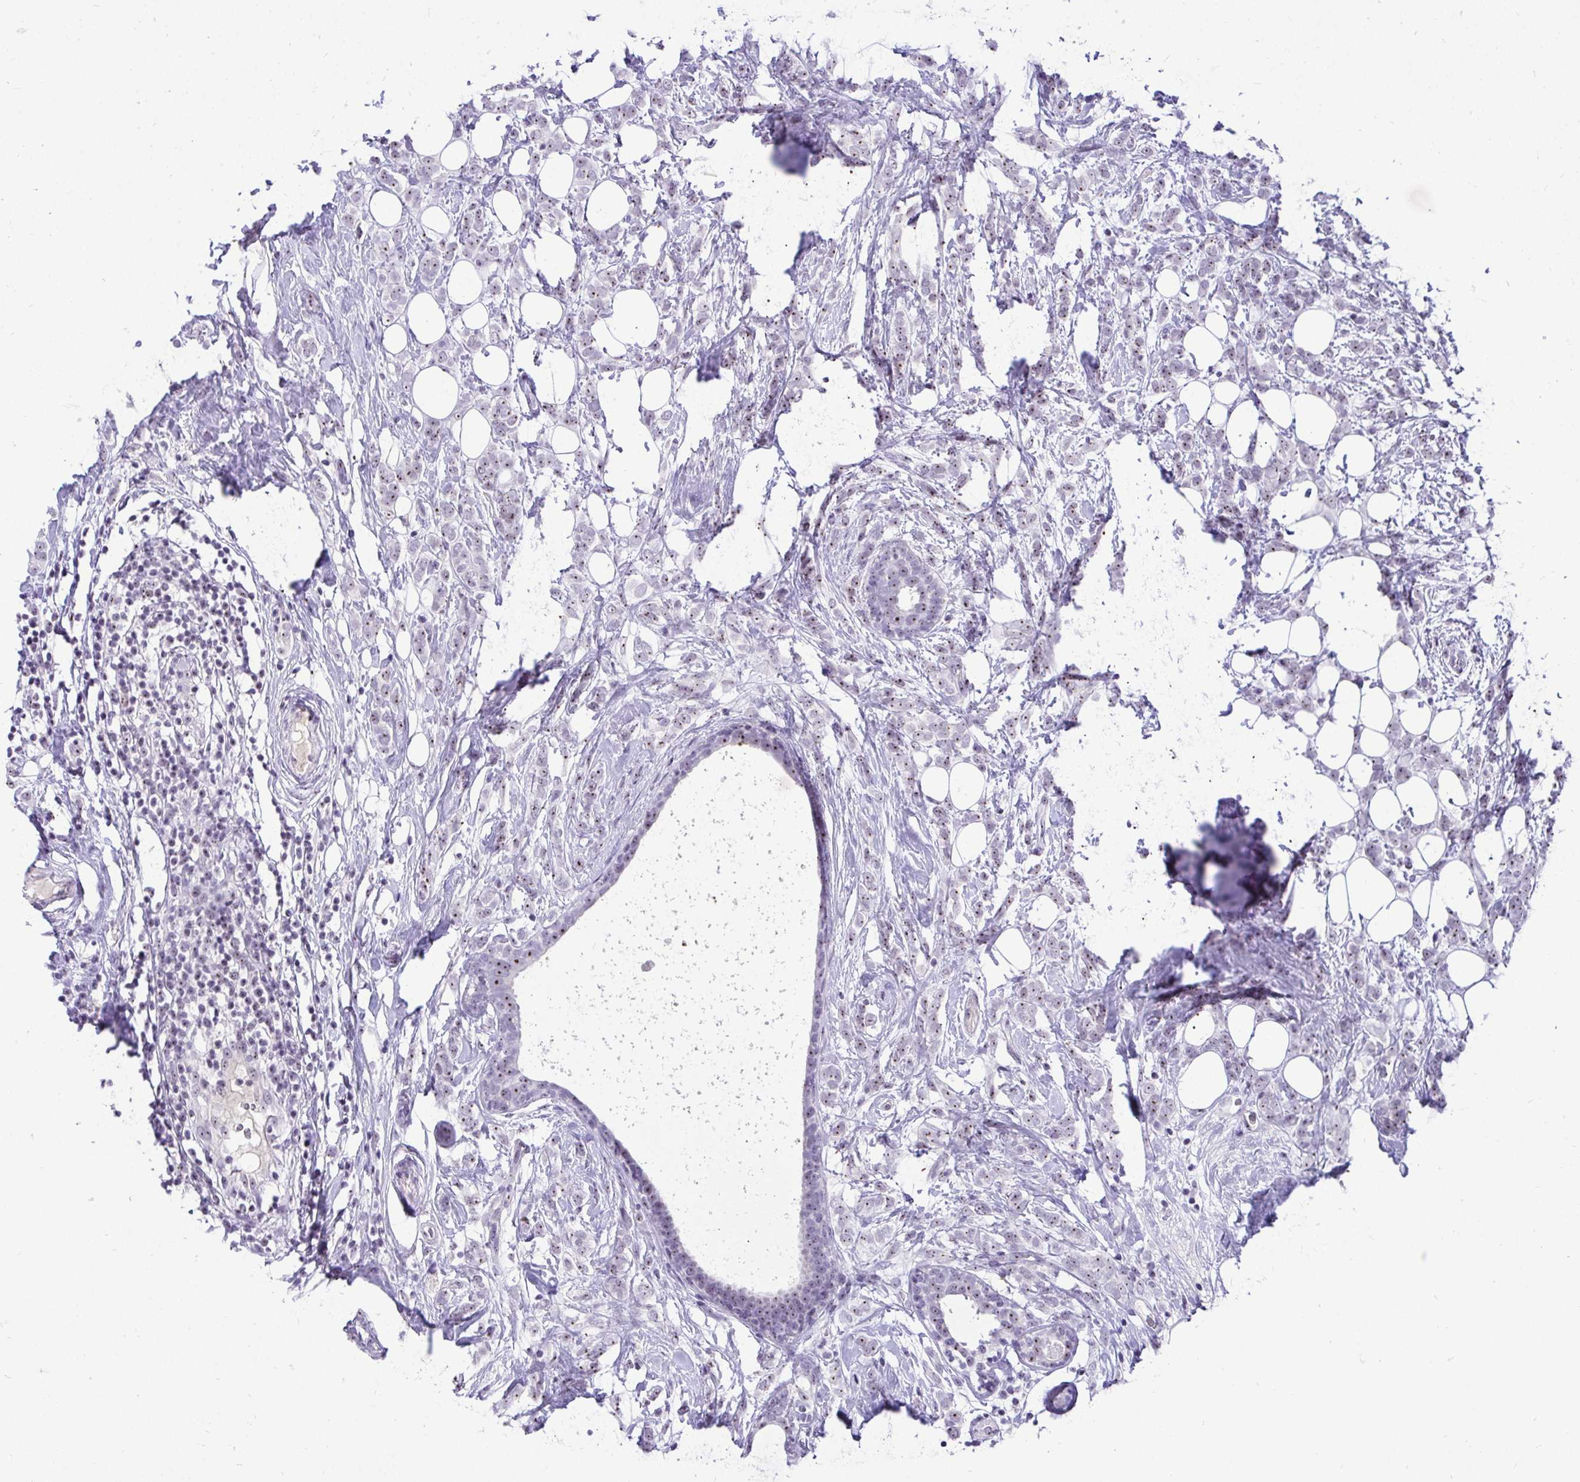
{"staining": {"intensity": "weak", "quantity": "25%-75%", "location": "nuclear"}, "tissue": "breast cancer", "cell_type": "Tumor cells", "image_type": "cancer", "snomed": [{"axis": "morphology", "description": "Lobular carcinoma"}, {"axis": "topography", "description": "Breast"}], "caption": "Immunohistochemical staining of human breast cancer (lobular carcinoma) displays low levels of weak nuclear positivity in about 25%-75% of tumor cells. The protein is shown in brown color, while the nuclei are stained blue.", "gene": "NIFK", "patient": {"sex": "female", "age": 49}}